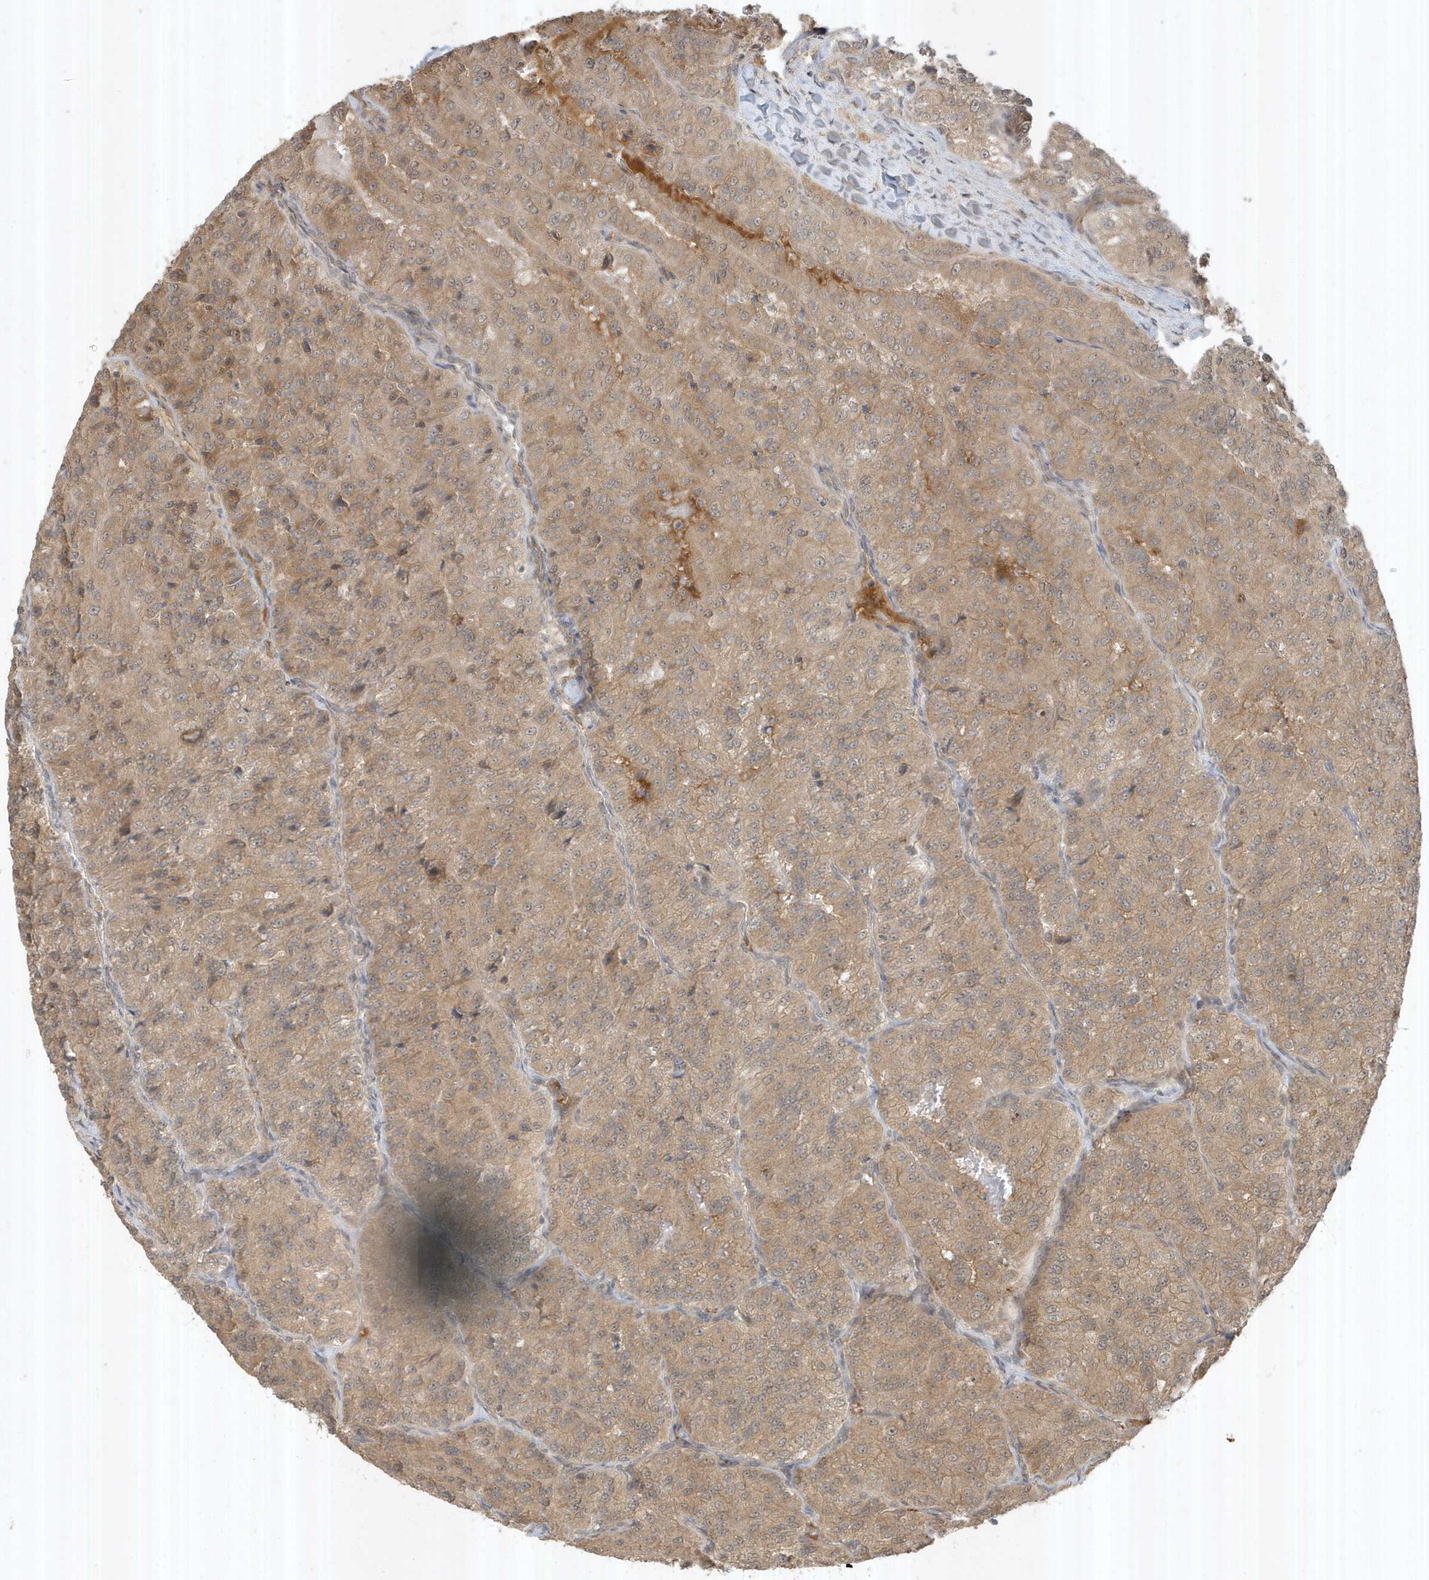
{"staining": {"intensity": "moderate", "quantity": ">75%", "location": "cytoplasmic/membranous"}, "tissue": "renal cancer", "cell_type": "Tumor cells", "image_type": "cancer", "snomed": [{"axis": "morphology", "description": "Adenocarcinoma, NOS"}, {"axis": "topography", "description": "Kidney"}], "caption": "The immunohistochemical stain highlights moderate cytoplasmic/membranous staining in tumor cells of renal adenocarcinoma tissue.", "gene": "ABCB9", "patient": {"sex": "female", "age": 63}}